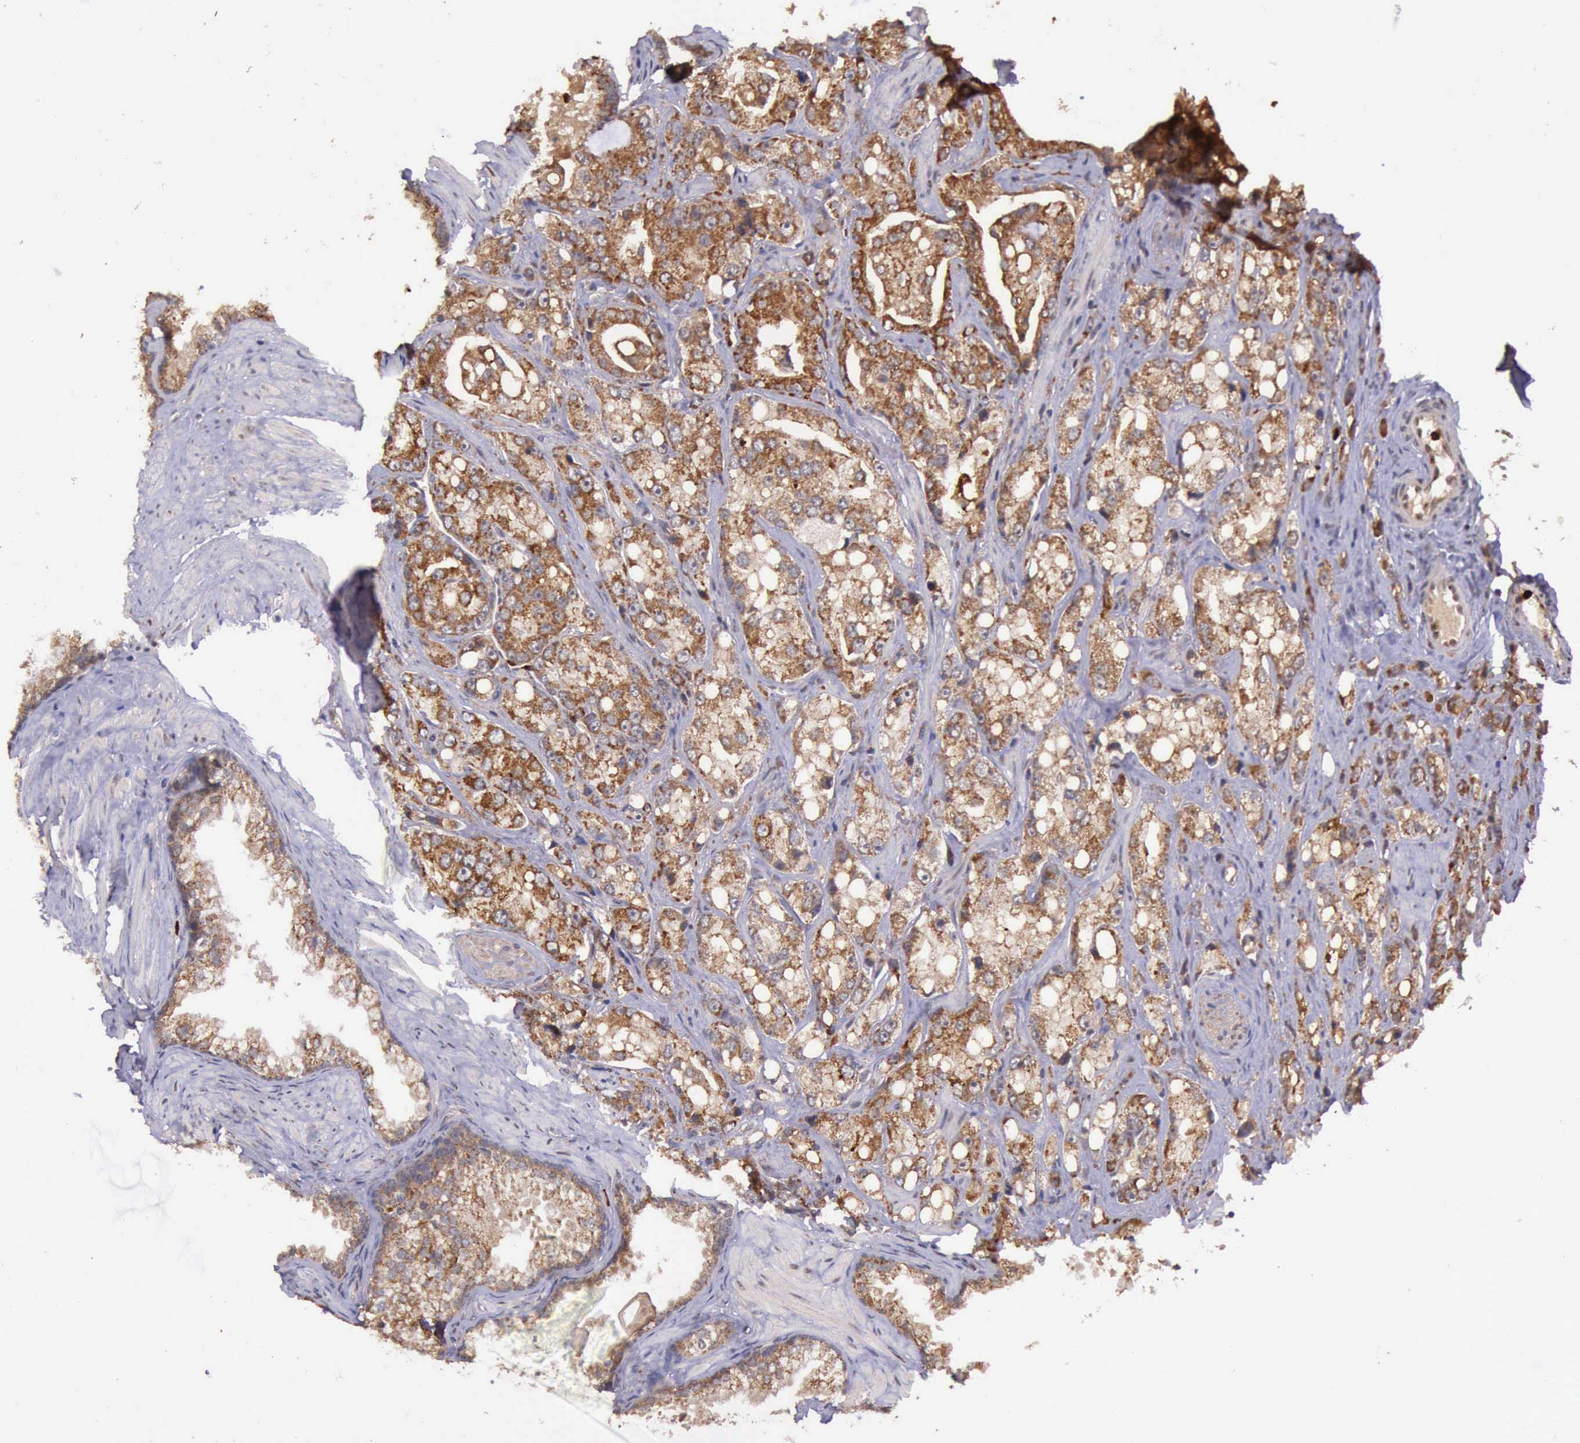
{"staining": {"intensity": "moderate", "quantity": ">75%", "location": "cytoplasmic/membranous"}, "tissue": "prostate cancer", "cell_type": "Tumor cells", "image_type": "cancer", "snomed": [{"axis": "morphology", "description": "Adenocarcinoma, High grade"}, {"axis": "topography", "description": "Prostate"}], "caption": "Tumor cells demonstrate moderate cytoplasmic/membranous positivity in about >75% of cells in prostate cancer (high-grade adenocarcinoma).", "gene": "ARMCX3", "patient": {"sex": "male", "age": 67}}